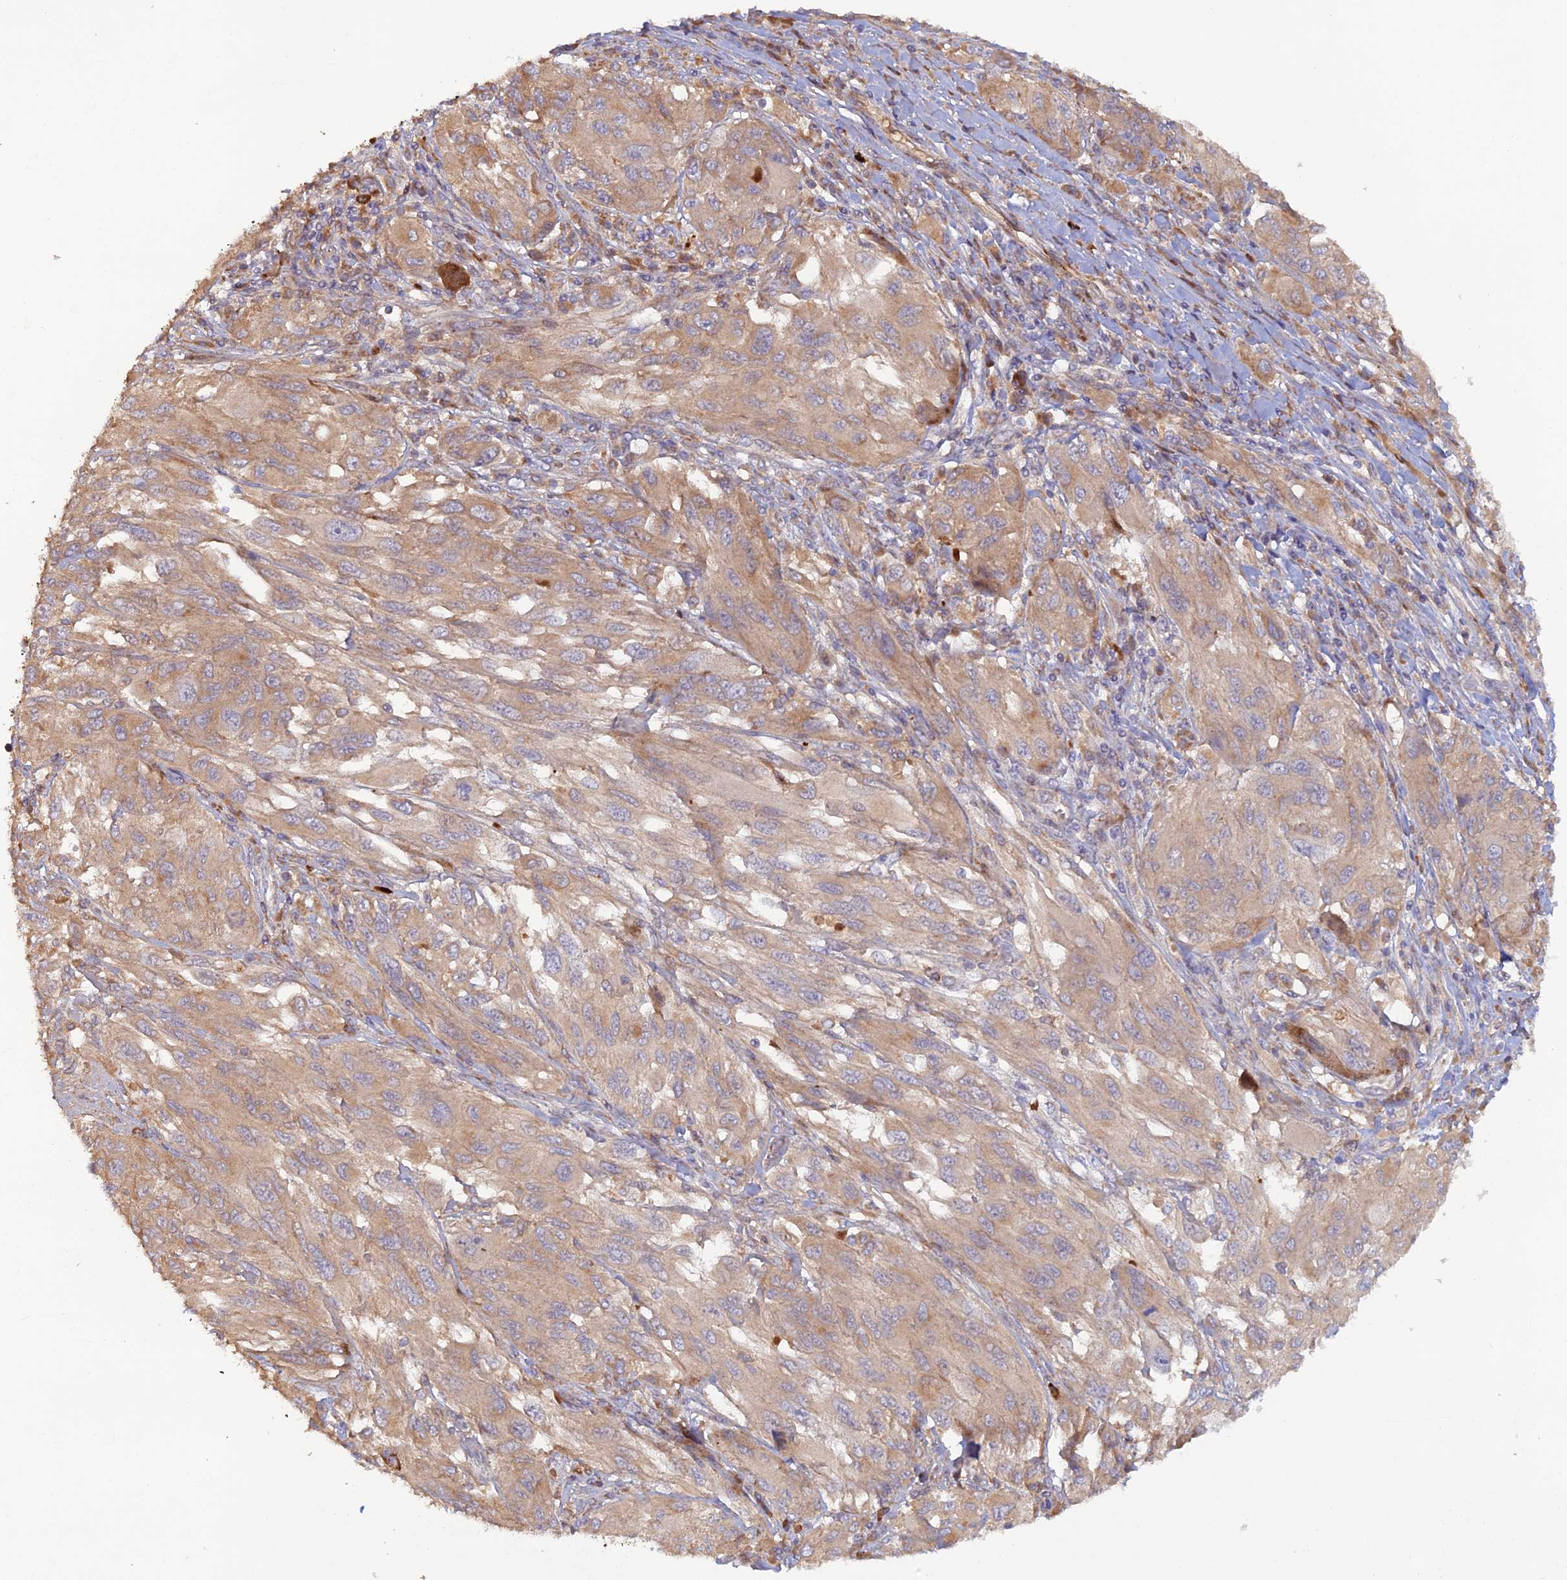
{"staining": {"intensity": "weak", "quantity": ">75%", "location": "cytoplasmic/membranous"}, "tissue": "melanoma", "cell_type": "Tumor cells", "image_type": "cancer", "snomed": [{"axis": "morphology", "description": "Malignant melanoma, NOS"}, {"axis": "topography", "description": "Skin"}], "caption": "Immunohistochemical staining of malignant melanoma demonstrates low levels of weak cytoplasmic/membranous protein positivity in approximately >75% of tumor cells. (DAB (3,3'-diaminobenzidine) IHC with brightfield microscopy, high magnification).", "gene": "GMCL1", "patient": {"sex": "female", "age": 91}}